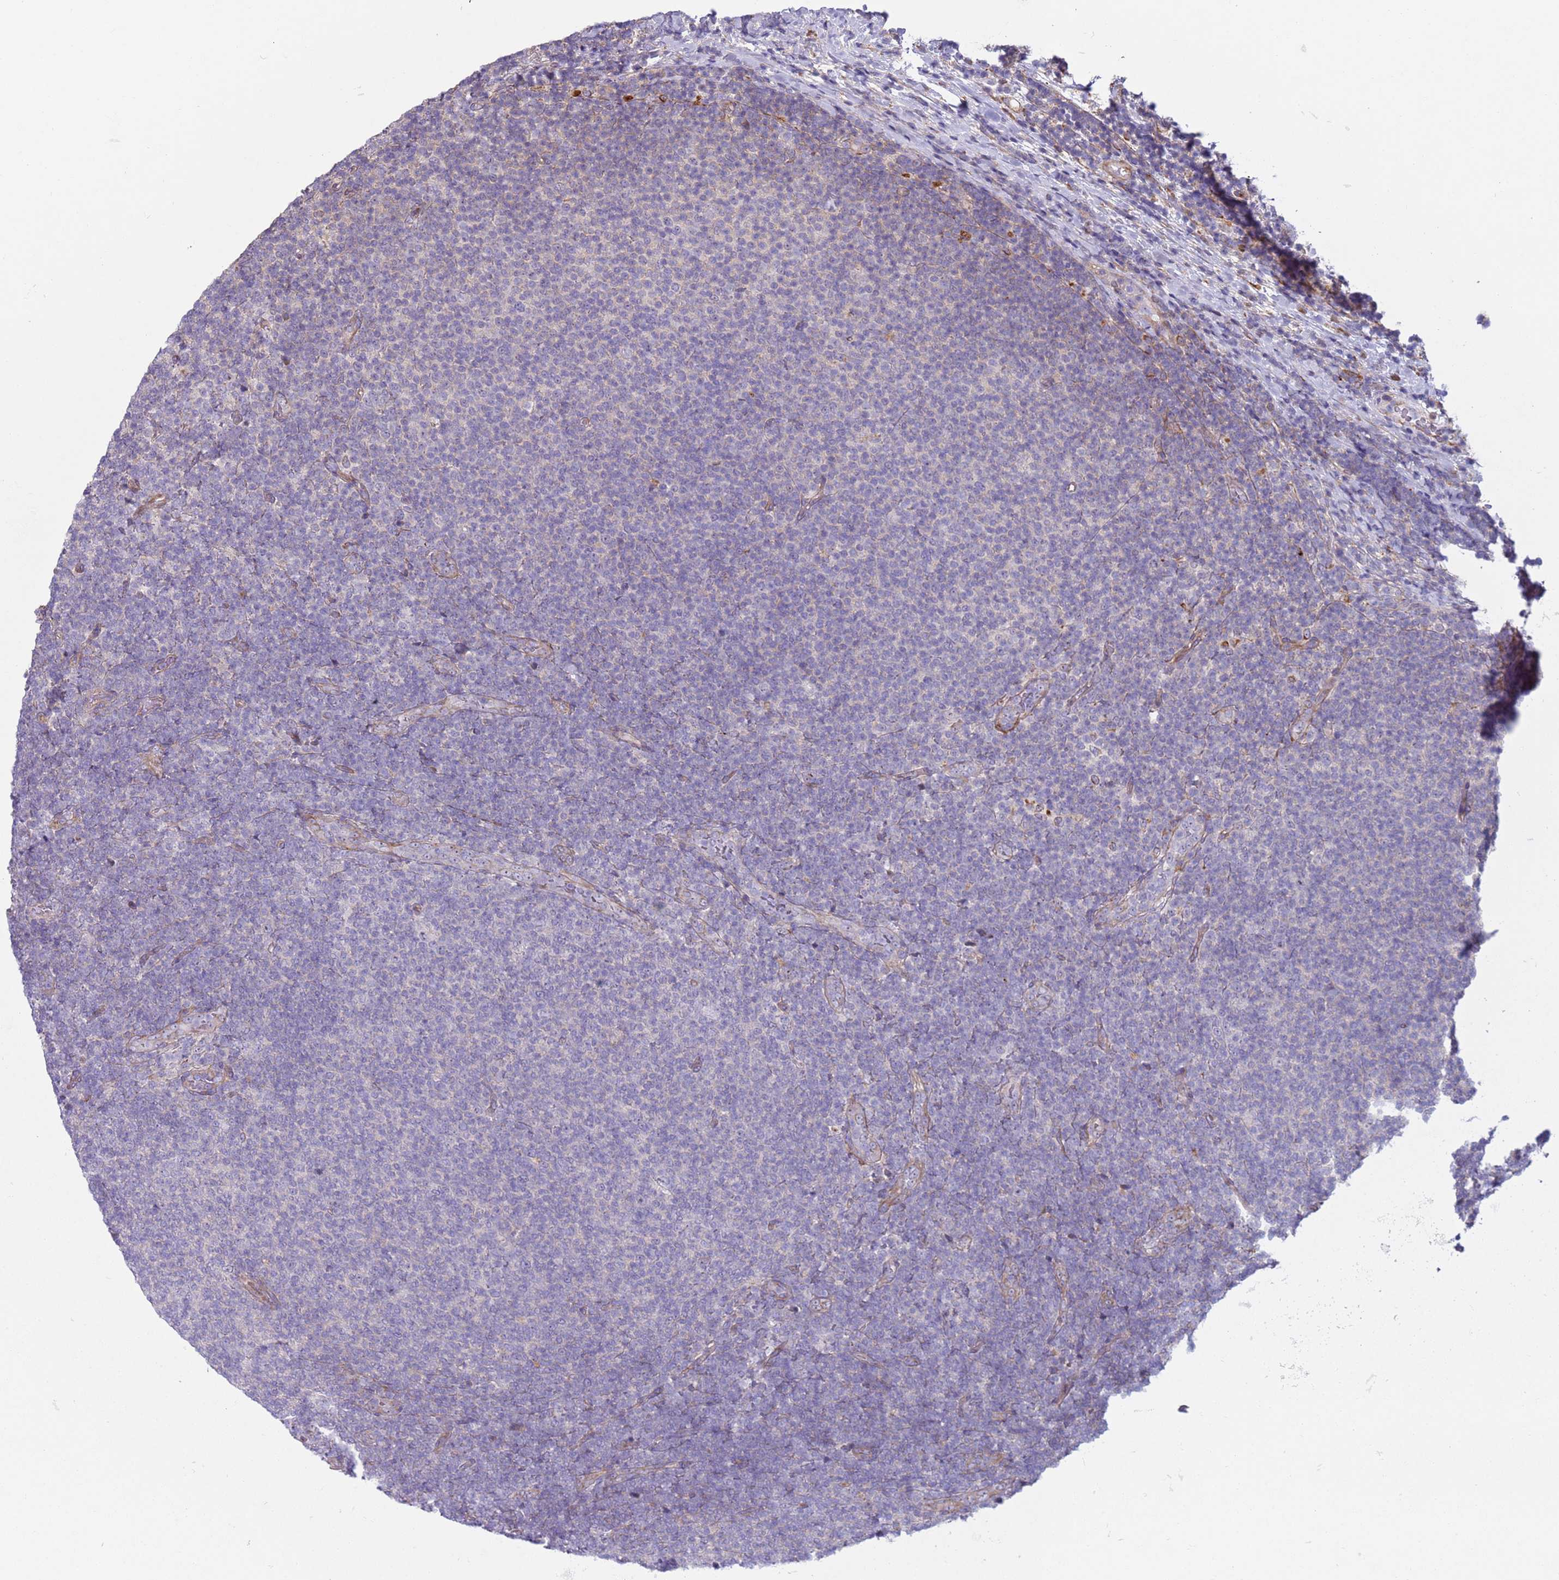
{"staining": {"intensity": "negative", "quantity": "none", "location": "none"}, "tissue": "lymphoma", "cell_type": "Tumor cells", "image_type": "cancer", "snomed": [{"axis": "morphology", "description": "Malignant lymphoma, non-Hodgkin's type, Low grade"}, {"axis": "topography", "description": "Lymph node"}], "caption": "The histopathology image exhibits no staining of tumor cells in lymphoma.", "gene": "HEATR1", "patient": {"sex": "male", "age": 66}}